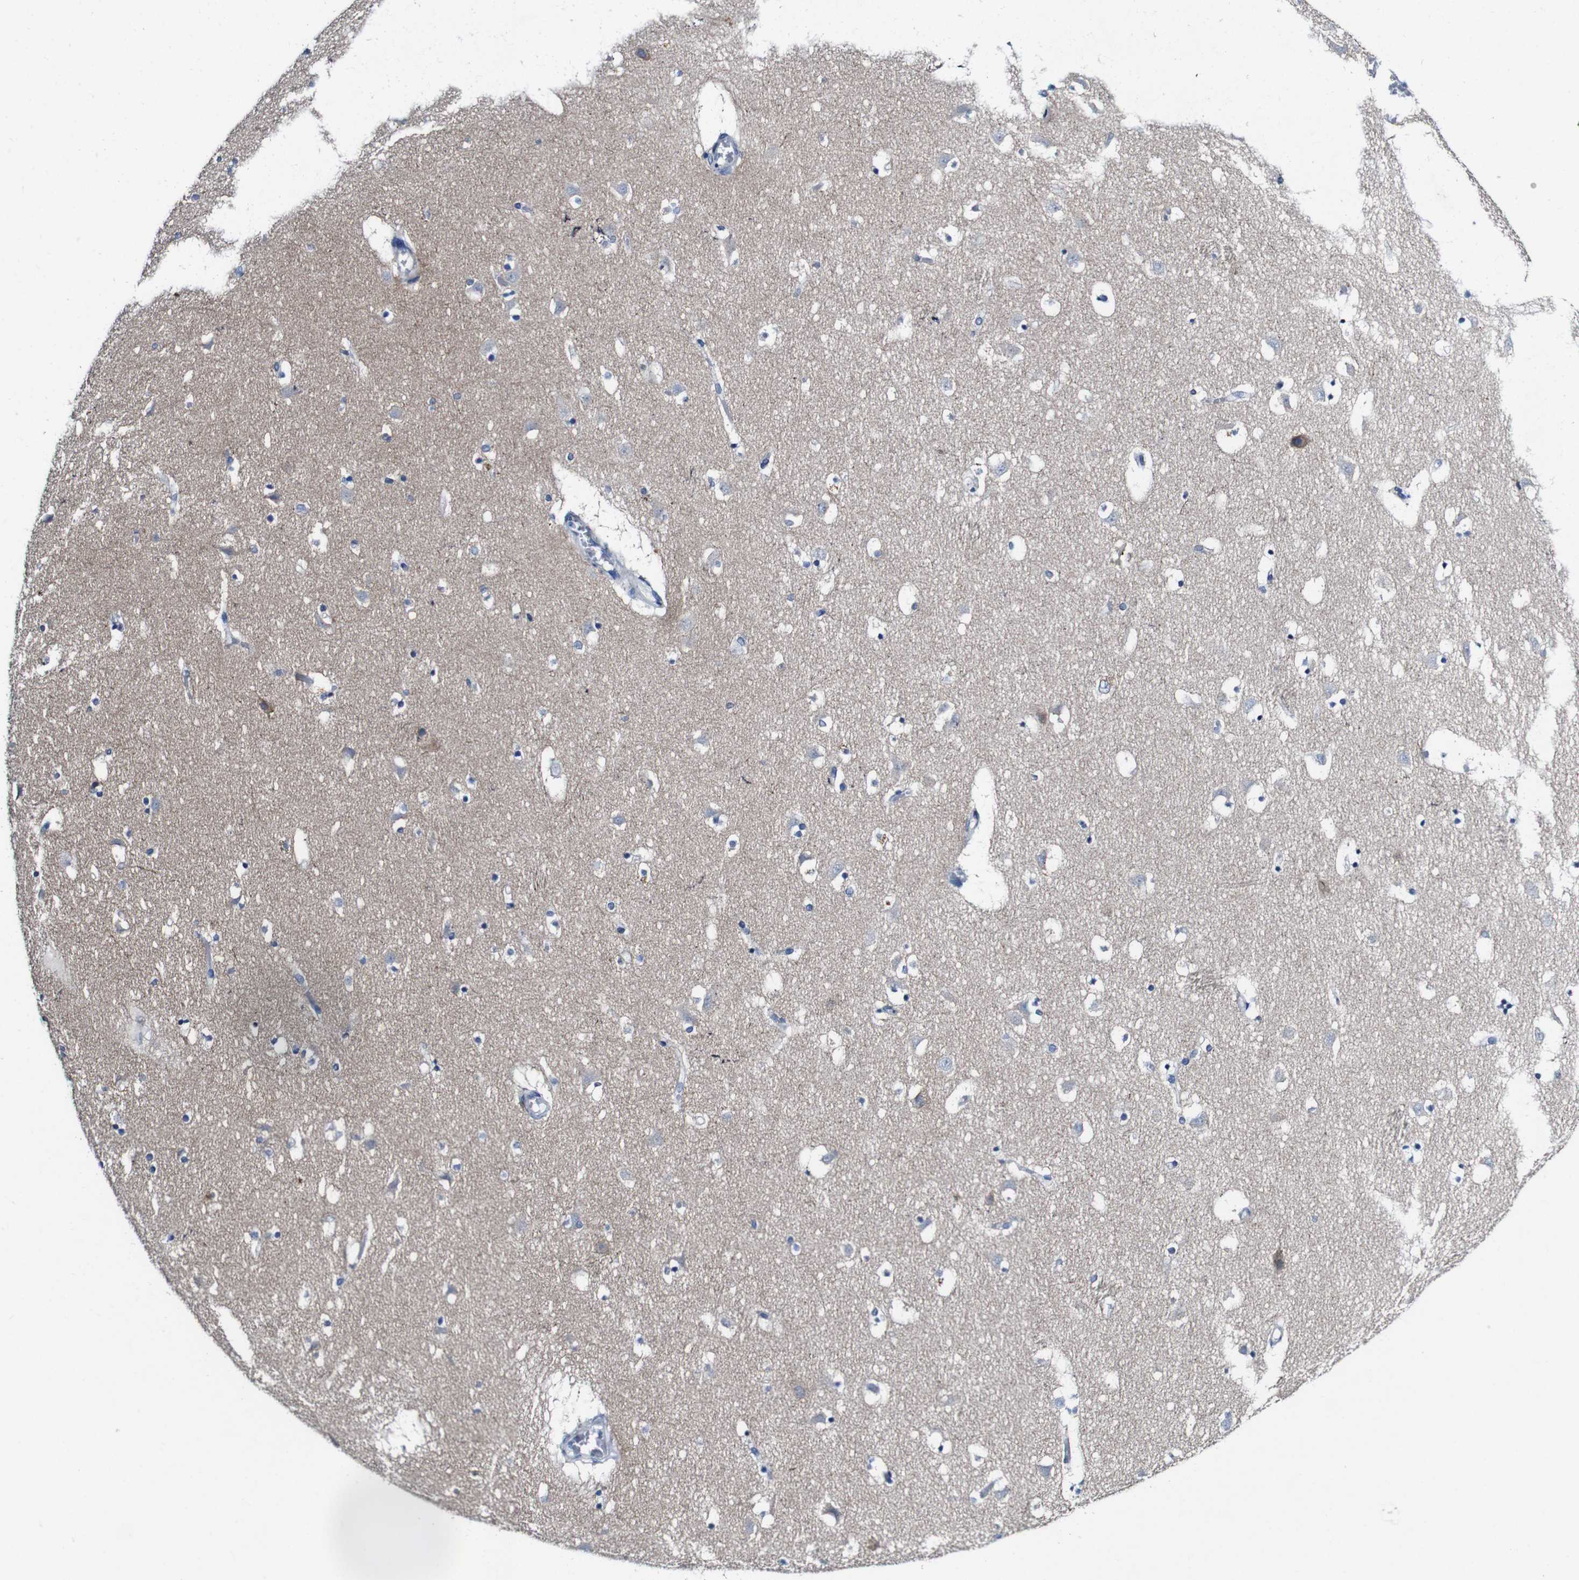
{"staining": {"intensity": "negative", "quantity": "none", "location": "none"}, "tissue": "caudate", "cell_type": "Glial cells", "image_type": "normal", "snomed": [{"axis": "morphology", "description": "Normal tissue, NOS"}, {"axis": "topography", "description": "Lateral ventricle wall"}], "caption": "Immunohistochemical staining of benign caudate demonstrates no significant expression in glial cells.", "gene": "GRAMD1A", "patient": {"sex": "male", "age": 45}}